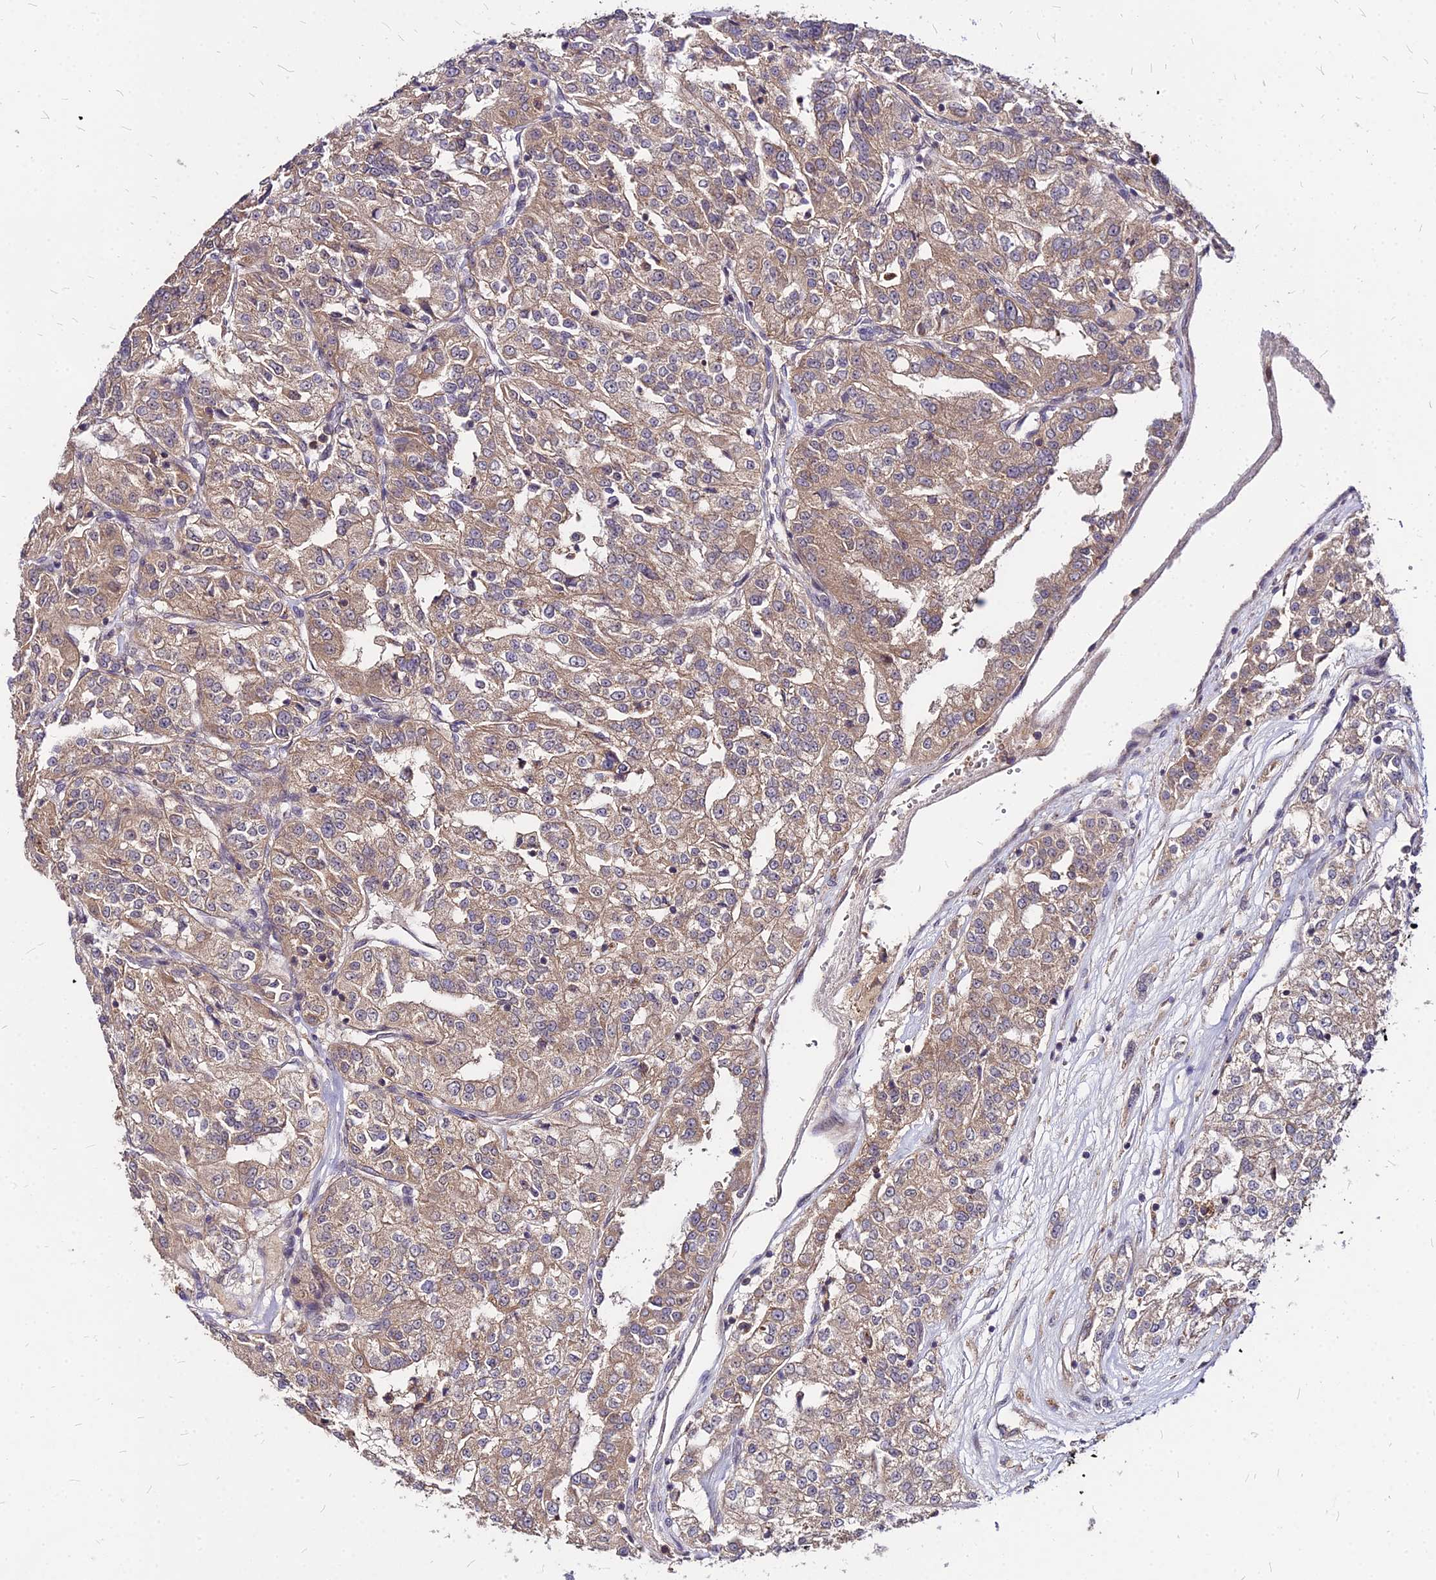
{"staining": {"intensity": "weak", "quantity": ">75%", "location": "cytoplasmic/membranous"}, "tissue": "renal cancer", "cell_type": "Tumor cells", "image_type": "cancer", "snomed": [{"axis": "morphology", "description": "Adenocarcinoma, NOS"}, {"axis": "topography", "description": "Kidney"}], "caption": "The photomicrograph demonstrates a brown stain indicating the presence of a protein in the cytoplasmic/membranous of tumor cells in renal cancer.", "gene": "APBA3", "patient": {"sex": "female", "age": 63}}